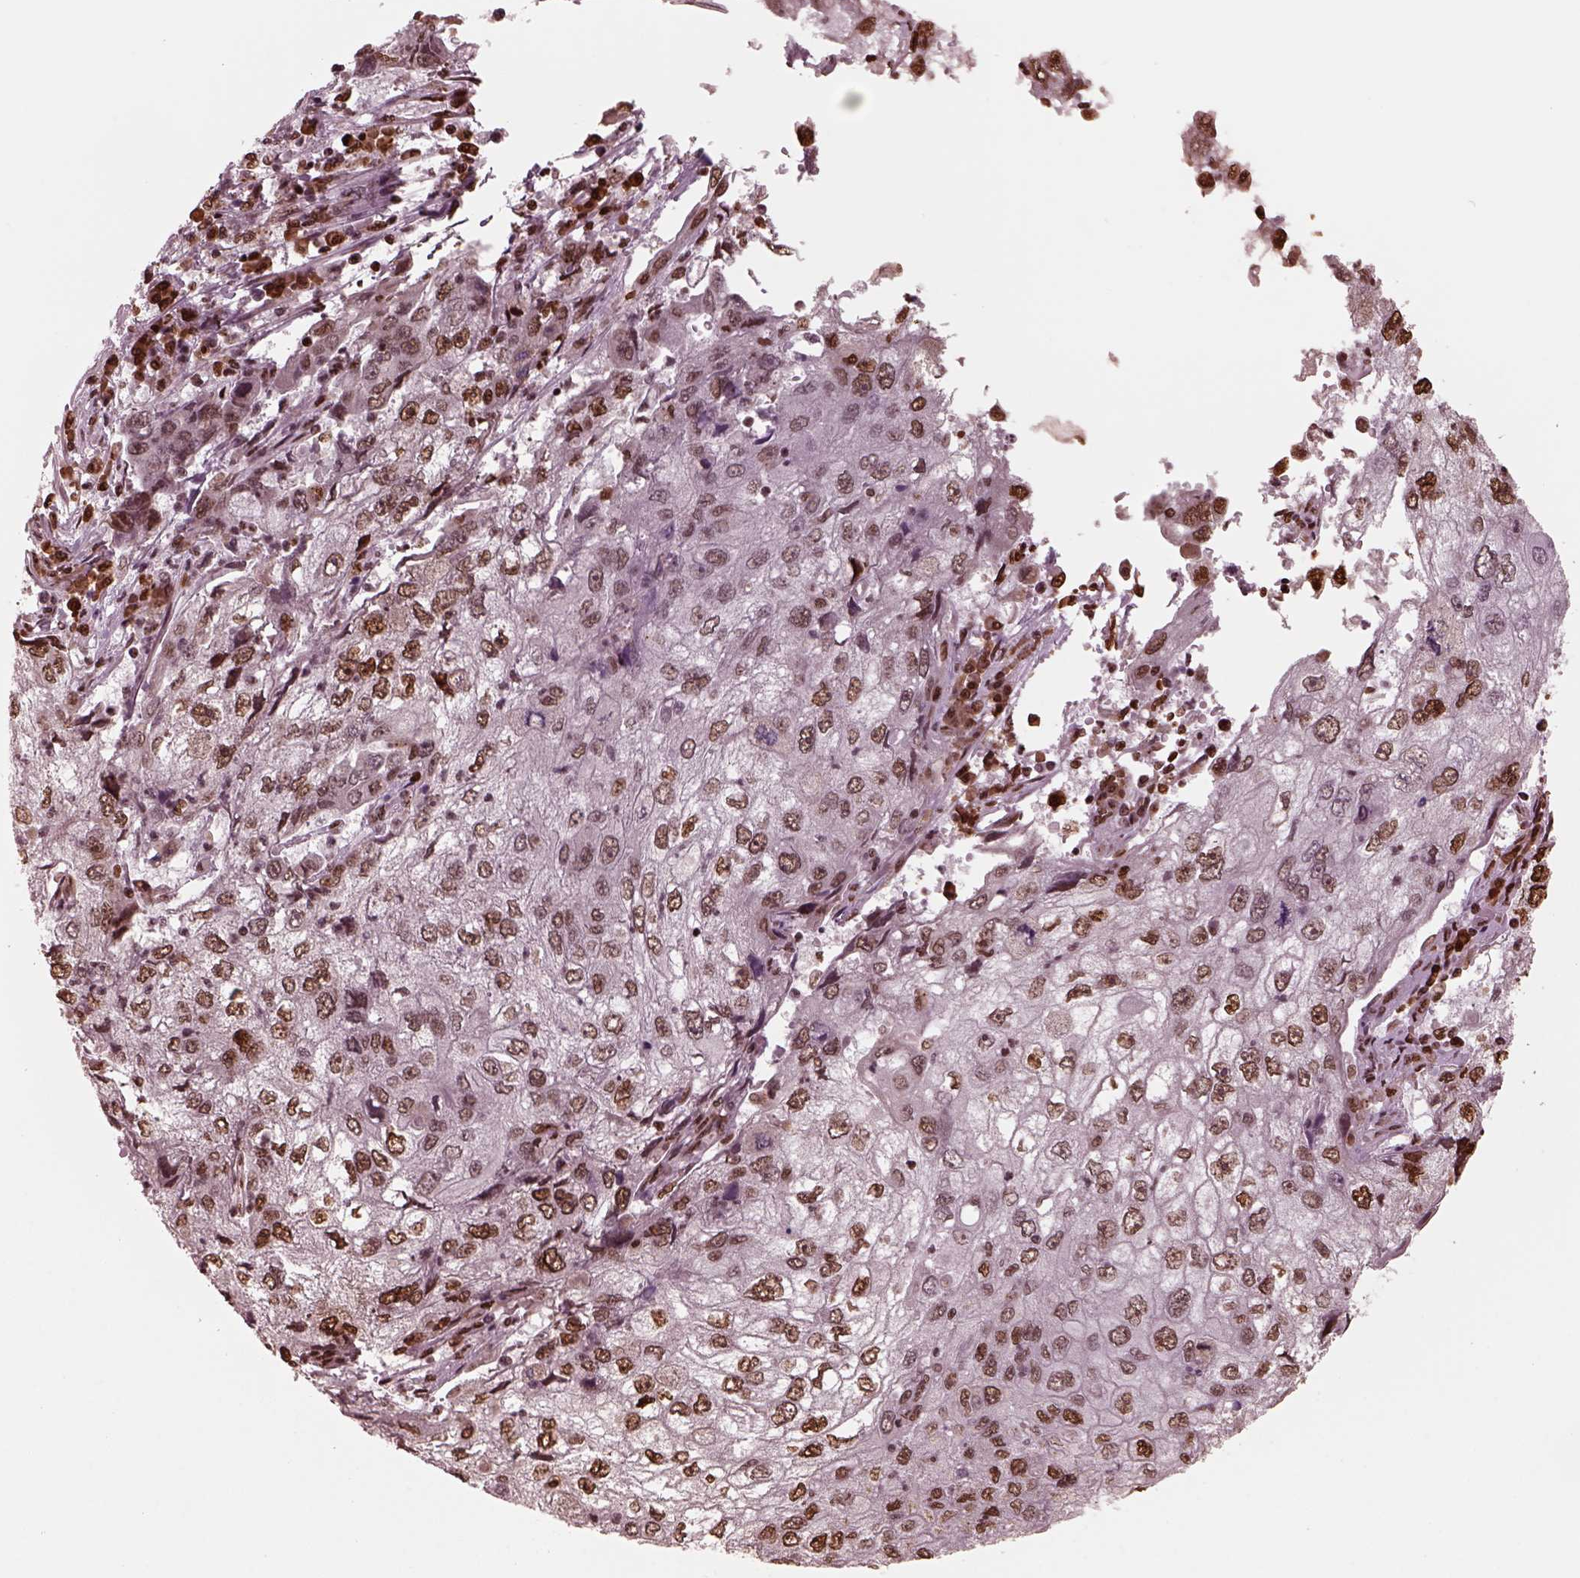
{"staining": {"intensity": "moderate", "quantity": "25%-75%", "location": "nuclear"}, "tissue": "cervical cancer", "cell_type": "Tumor cells", "image_type": "cancer", "snomed": [{"axis": "morphology", "description": "Squamous cell carcinoma, NOS"}, {"axis": "topography", "description": "Cervix"}], "caption": "This micrograph exhibits cervical cancer stained with immunohistochemistry to label a protein in brown. The nuclear of tumor cells show moderate positivity for the protein. Nuclei are counter-stained blue.", "gene": "NSD1", "patient": {"sex": "female", "age": 36}}